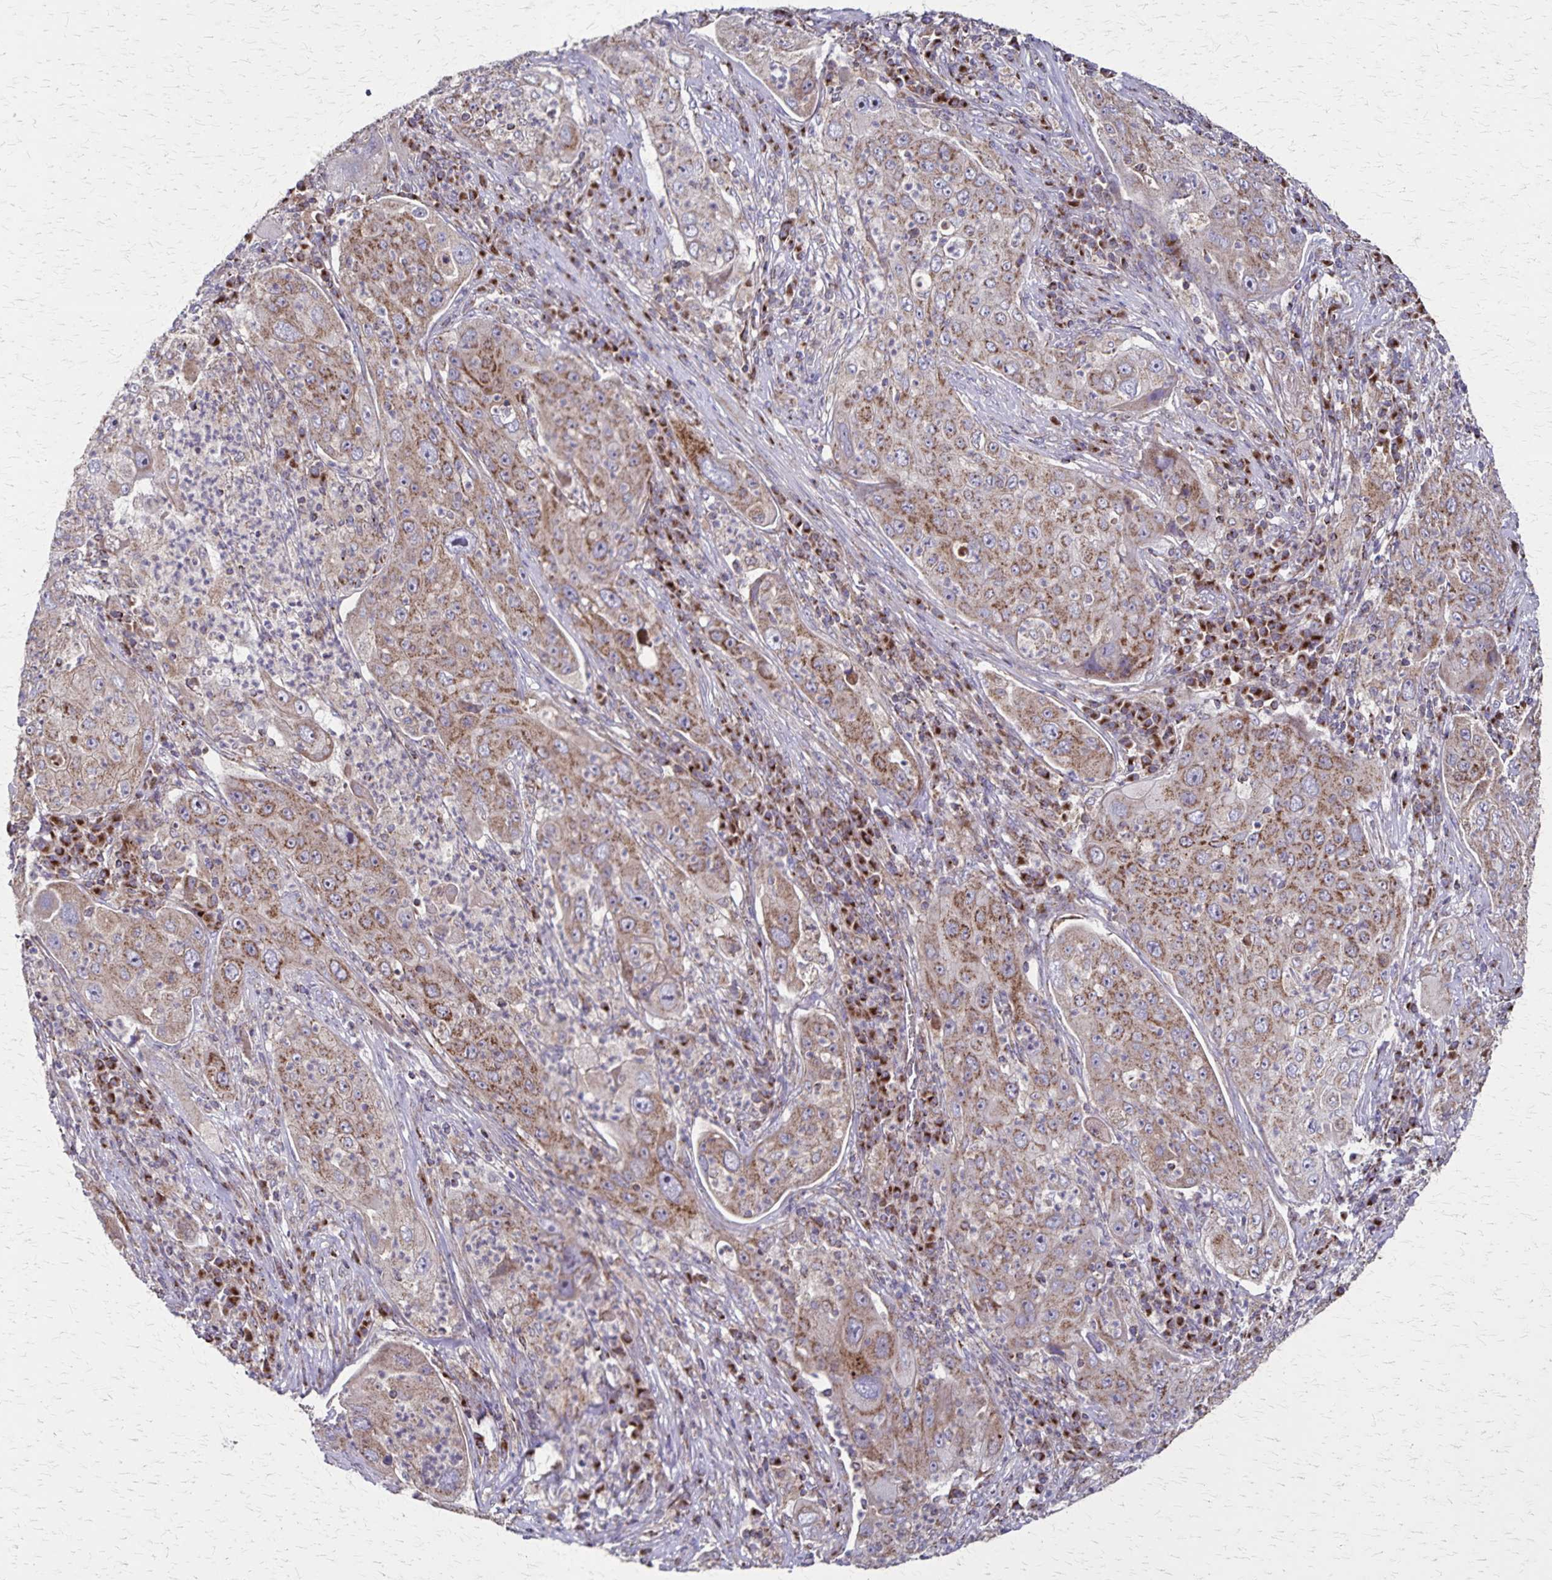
{"staining": {"intensity": "moderate", "quantity": "25%-75%", "location": "cytoplasmic/membranous"}, "tissue": "lung cancer", "cell_type": "Tumor cells", "image_type": "cancer", "snomed": [{"axis": "morphology", "description": "Squamous cell carcinoma, NOS"}, {"axis": "topography", "description": "Lung"}], "caption": "Immunohistochemical staining of lung cancer (squamous cell carcinoma) demonstrates medium levels of moderate cytoplasmic/membranous positivity in about 25%-75% of tumor cells.", "gene": "NFS1", "patient": {"sex": "female", "age": 59}}